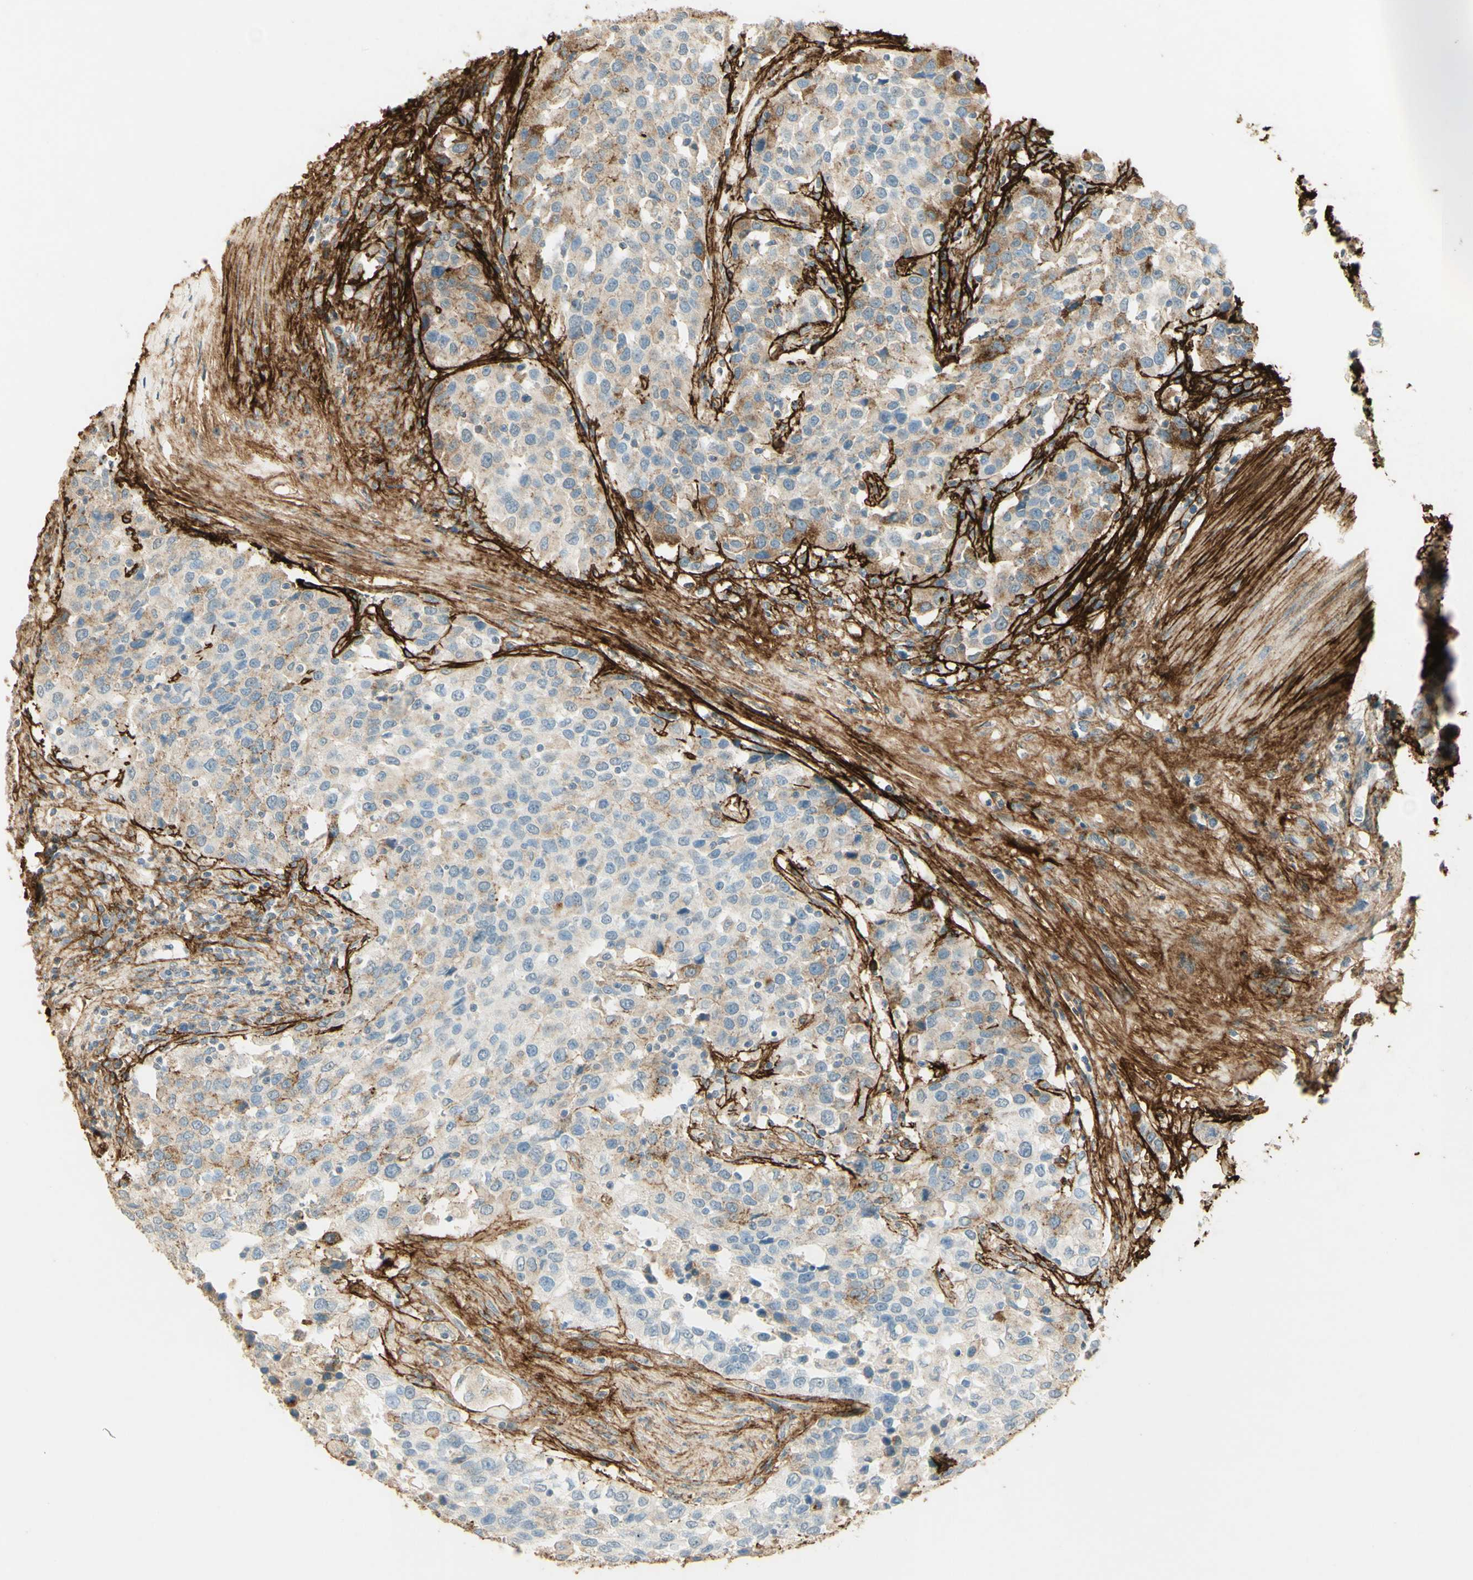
{"staining": {"intensity": "moderate", "quantity": "<25%", "location": "cytoplasmic/membranous"}, "tissue": "urothelial cancer", "cell_type": "Tumor cells", "image_type": "cancer", "snomed": [{"axis": "morphology", "description": "Urothelial carcinoma, High grade"}, {"axis": "topography", "description": "Urinary bladder"}], "caption": "Immunohistochemistry photomicrograph of human urothelial carcinoma (high-grade) stained for a protein (brown), which displays low levels of moderate cytoplasmic/membranous staining in approximately <25% of tumor cells.", "gene": "TNN", "patient": {"sex": "female", "age": 80}}